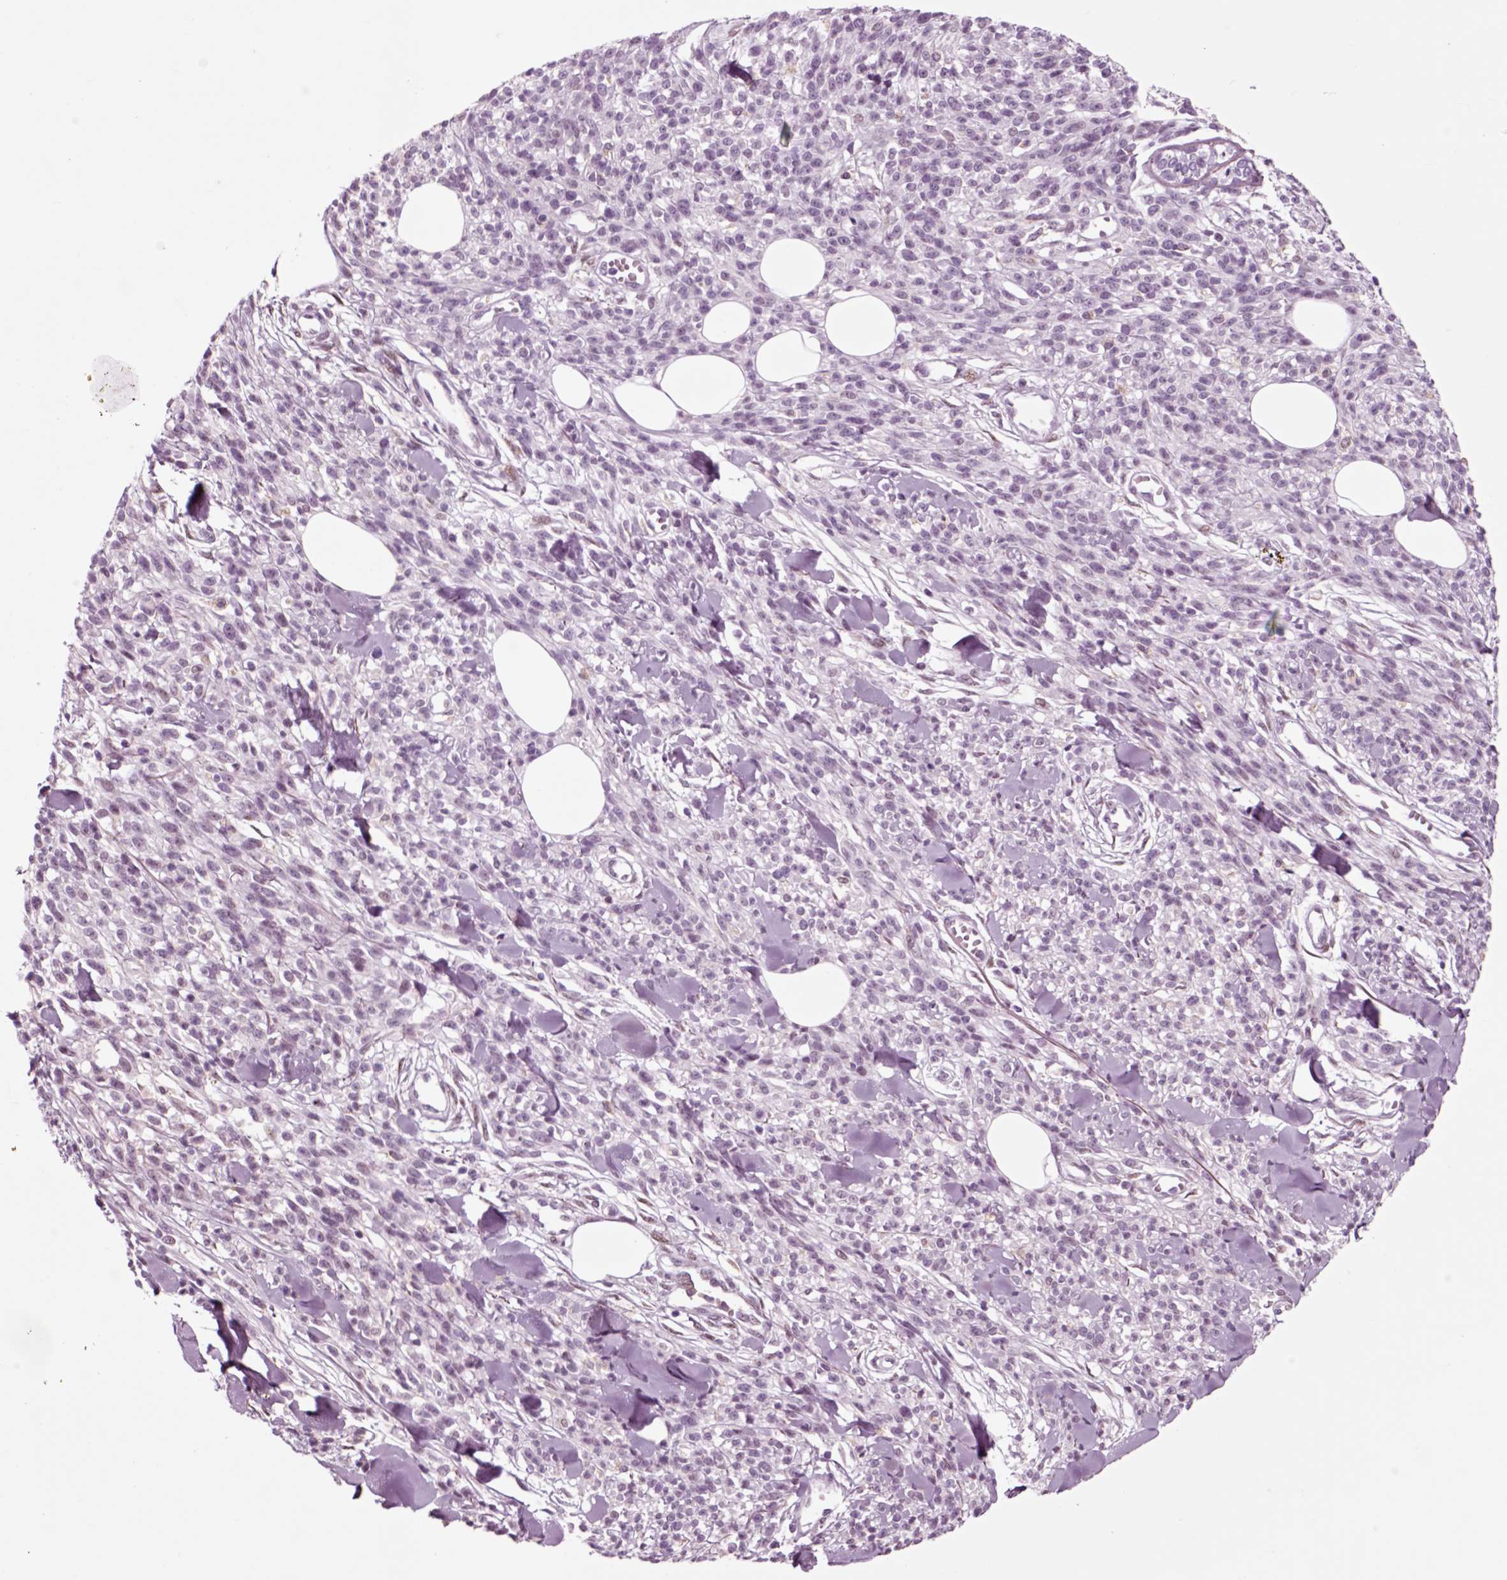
{"staining": {"intensity": "negative", "quantity": "none", "location": "none"}, "tissue": "melanoma", "cell_type": "Tumor cells", "image_type": "cancer", "snomed": [{"axis": "morphology", "description": "Malignant melanoma, NOS"}, {"axis": "topography", "description": "Skin"}, {"axis": "topography", "description": "Skin of trunk"}], "caption": "An image of melanoma stained for a protein reveals no brown staining in tumor cells.", "gene": "CHGB", "patient": {"sex": "male", "age": 74}}